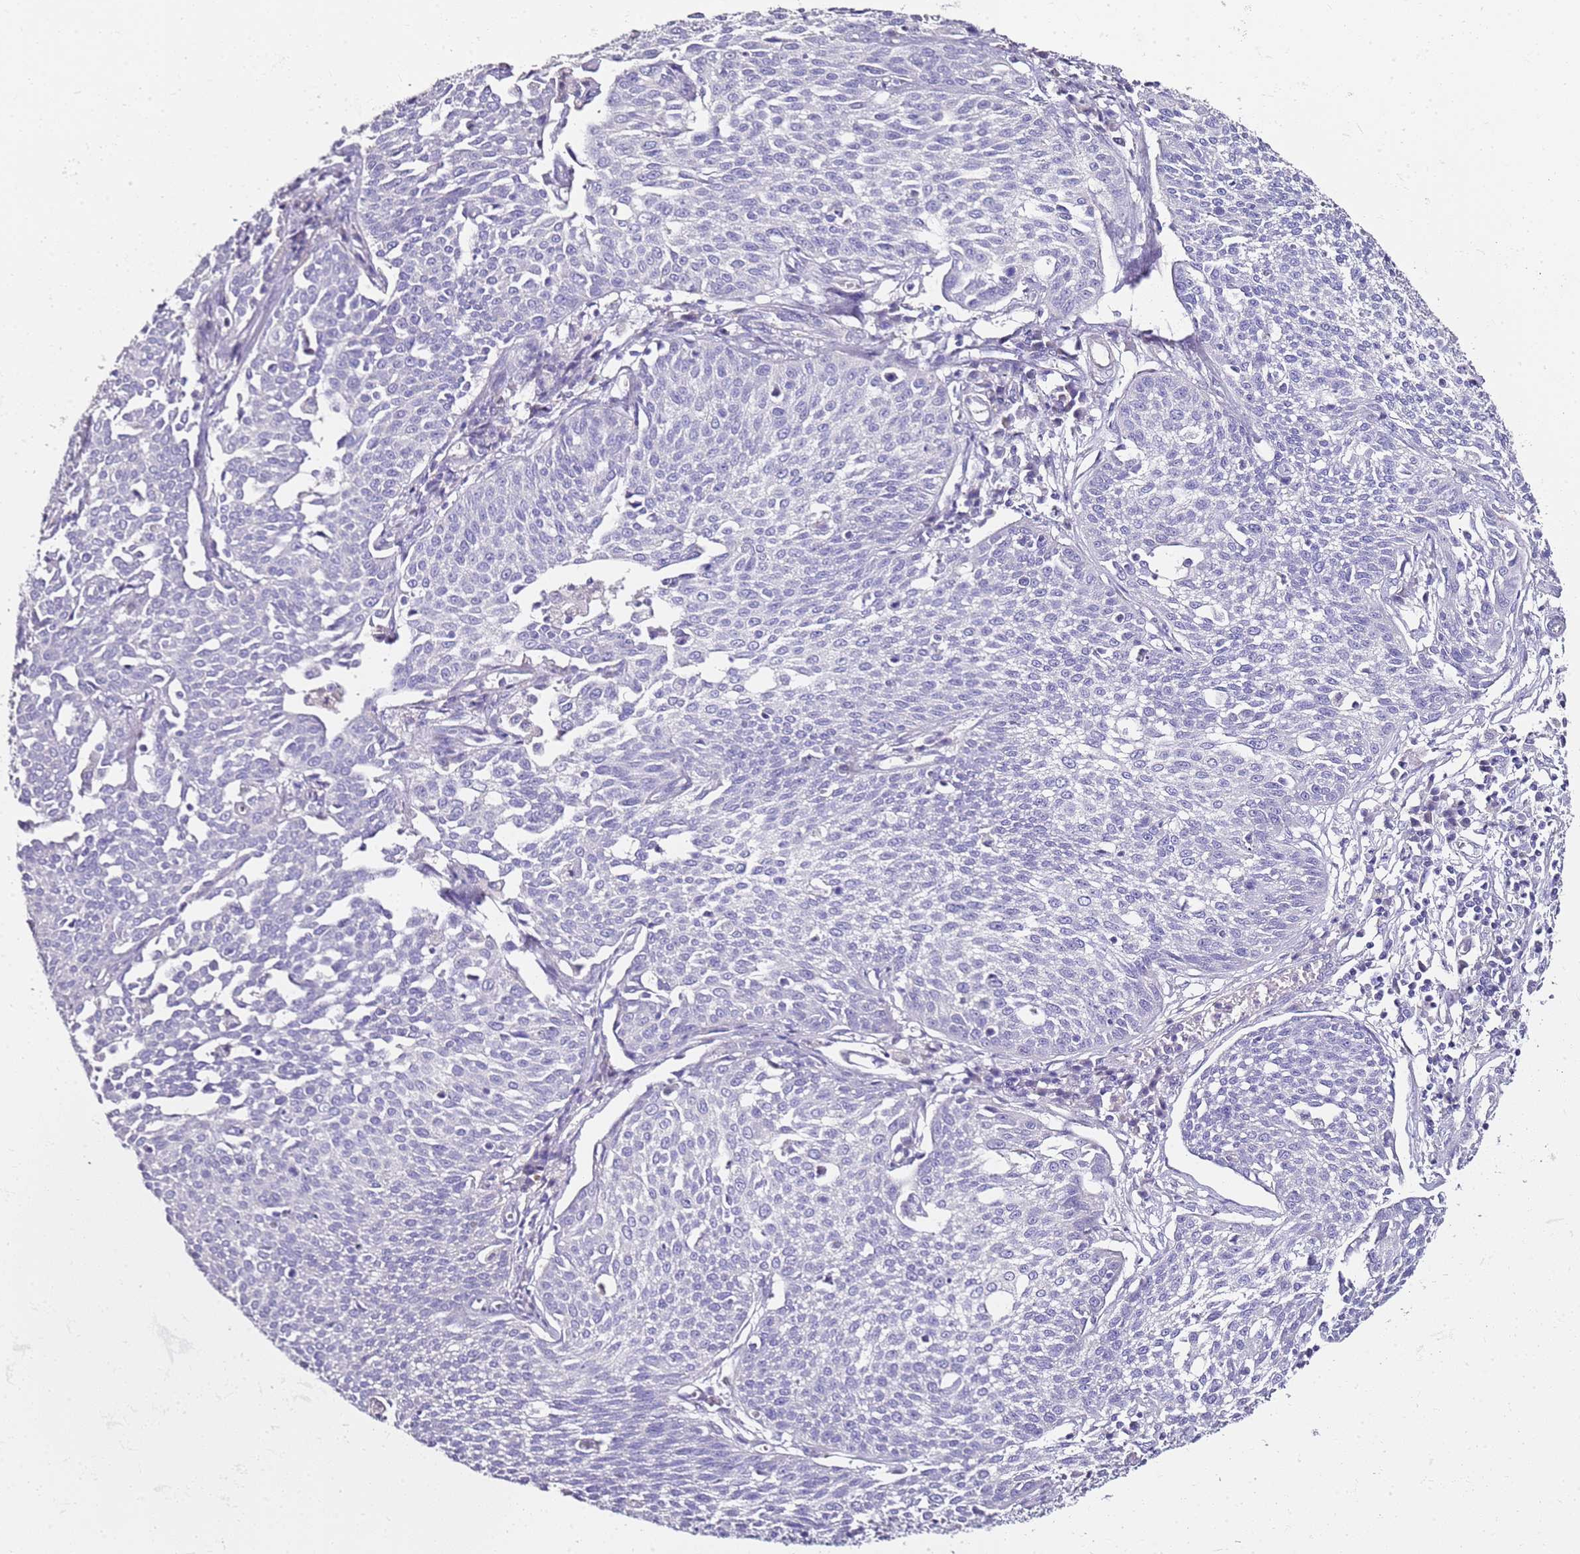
{"staining": {"intensity": "negative", "quantity": "none", "location": "none"}, "tissue": "cervical cancer", "cell_type": "Tumor cells", "image_type": "cancer", "snomed": [{"axis": "morphology", "description": "Squamous cell carcinoma, NOS"}, {"axis": "topography", "description": "Cervix"}], "caption": "A high-resolution histopathology image shows IHC staining of squamous cell carcinoma (cervical), which shows no significant staining in tumor cells. (DAB (3,3'-diaminobenzidine) IHC, high magnification).", "gene": "MYBPC3", "patient": {"sex": "female", "age": 34}}